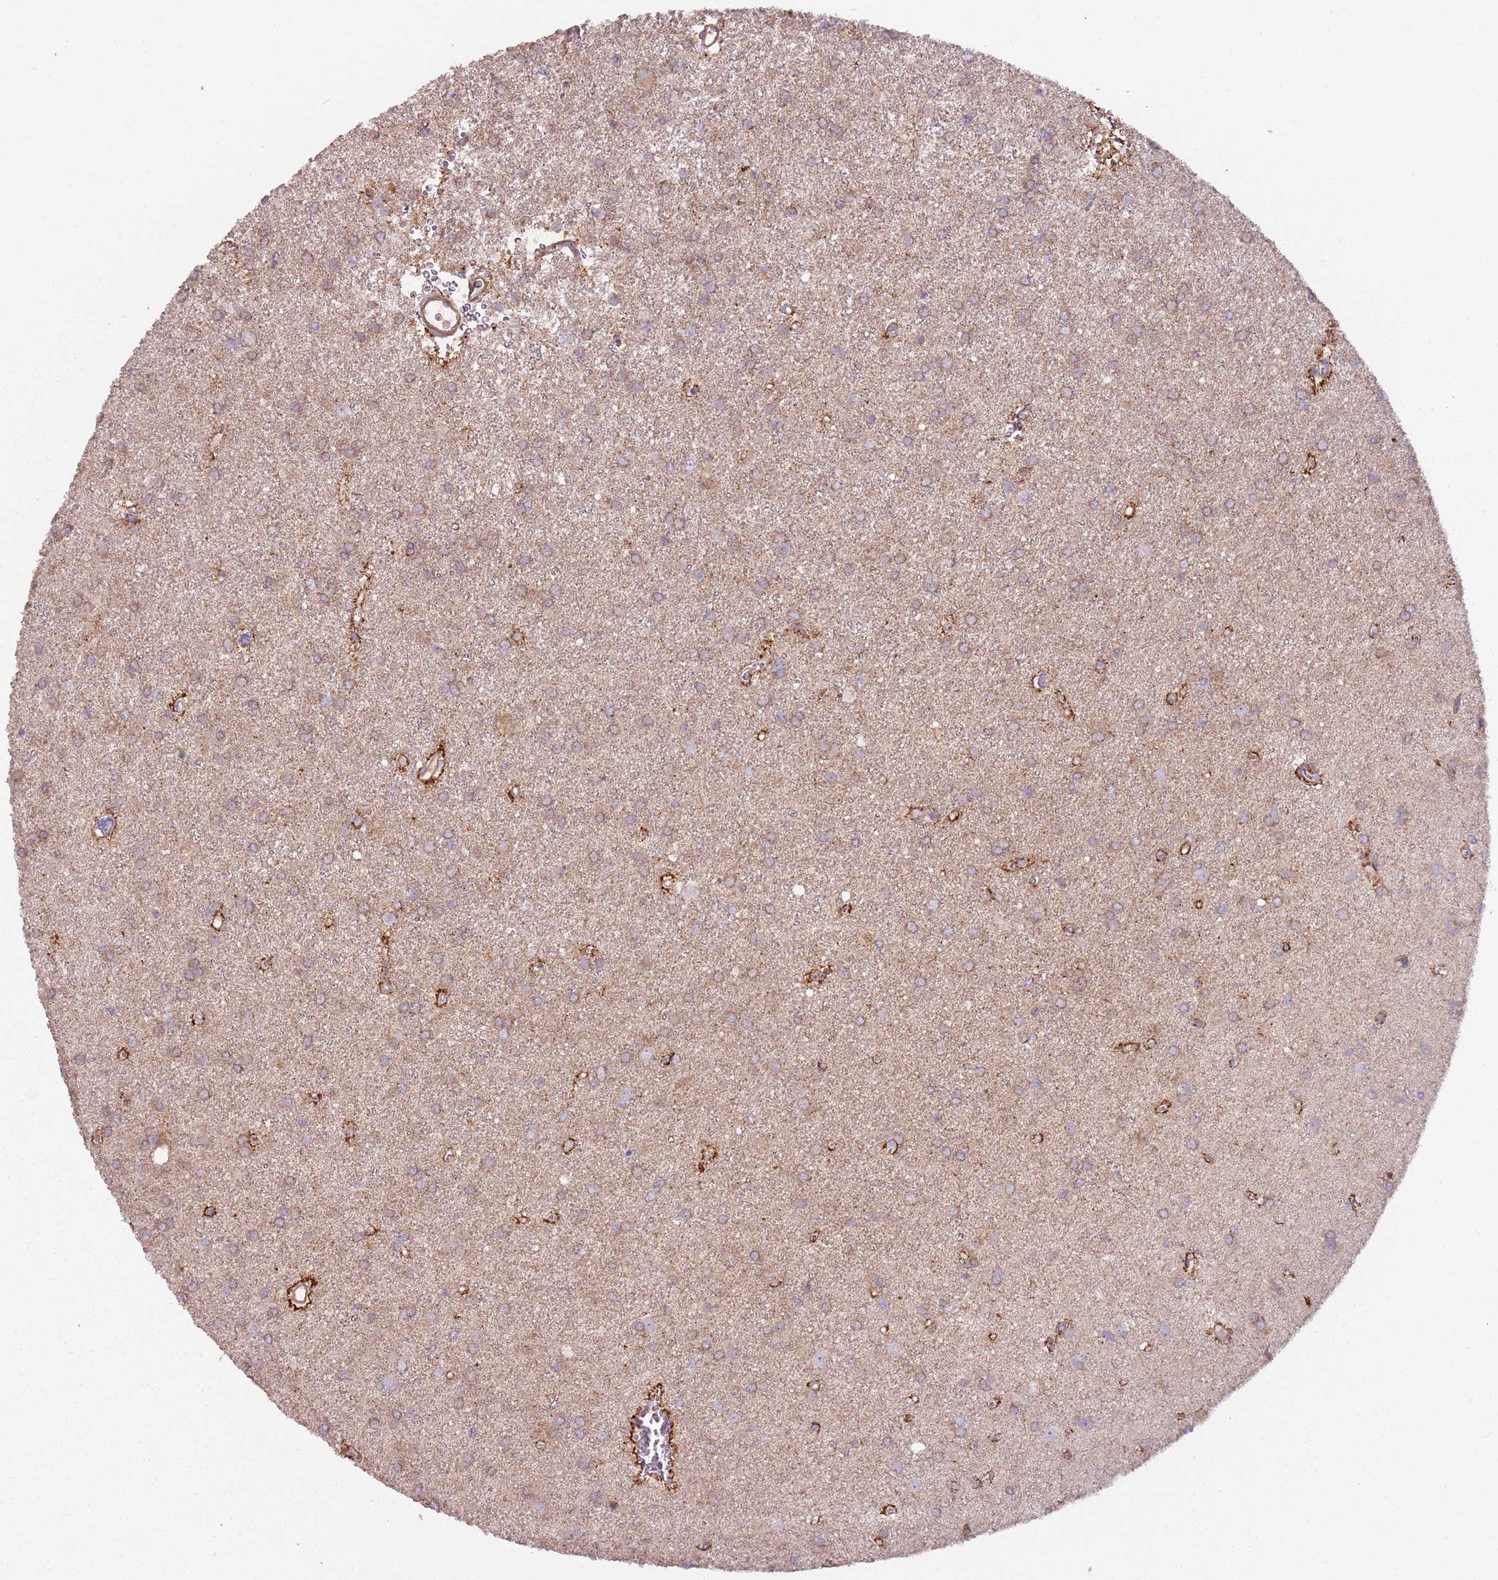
{"staining": {"intensity": "weak", "quantity": "25%-75%", "location": "cytoplasmic/membranous"}, "tissue": "glioma", "cell_type": "Tumor cells", "image_type": "cancer", "snomed": [{"axis": "morphology", "description": "Glioma, malignant, High grade"}, {"axis": "topography", "description": "Brain"}], "caption": "A brown stain highlights weak cytoplasmic/membranous staining of a protein in human glioma tumor cells.", "gene": "DTD2", "patient": {"sex": "female", "age": 50}}